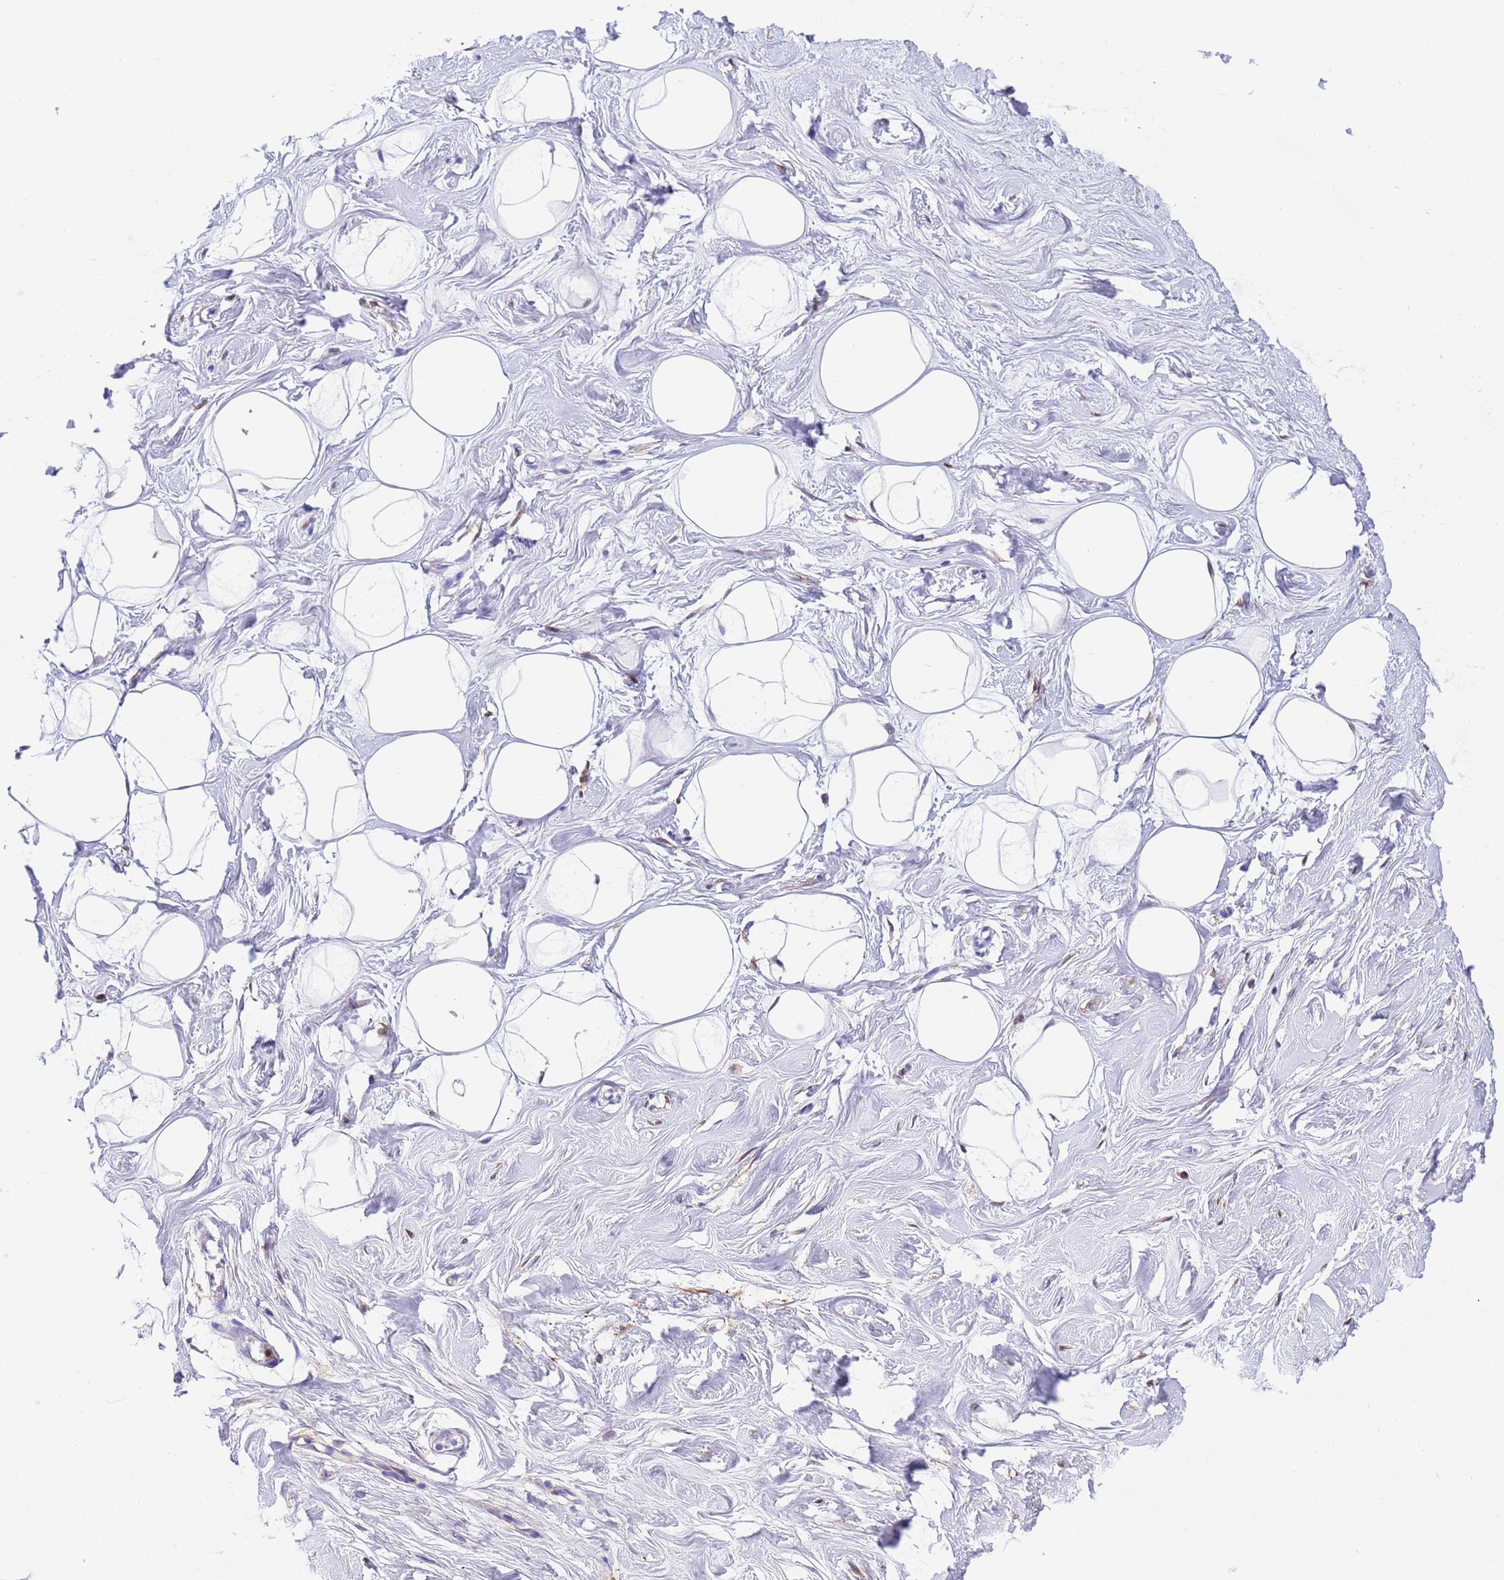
{"staining": {"intensity": "negative", "quantity": "none", "location": "none"}, "tissue": "breast", "cell_type": "Adipocytes", "image_type": "normal", "snomed": [{"axis": "morphology", "description": "Normal tissue, NOS"}, {"axis": "morphology", "description": "Adenoma, NOS"}, {"axis": "topography", "description": "Breast"}], "caption": "A histopathology image of breast stained for a protein demonstrates no brown staining in adipocytes.", "gene": "C6orf47", "patient": {"sex": "female", "age": 23}}